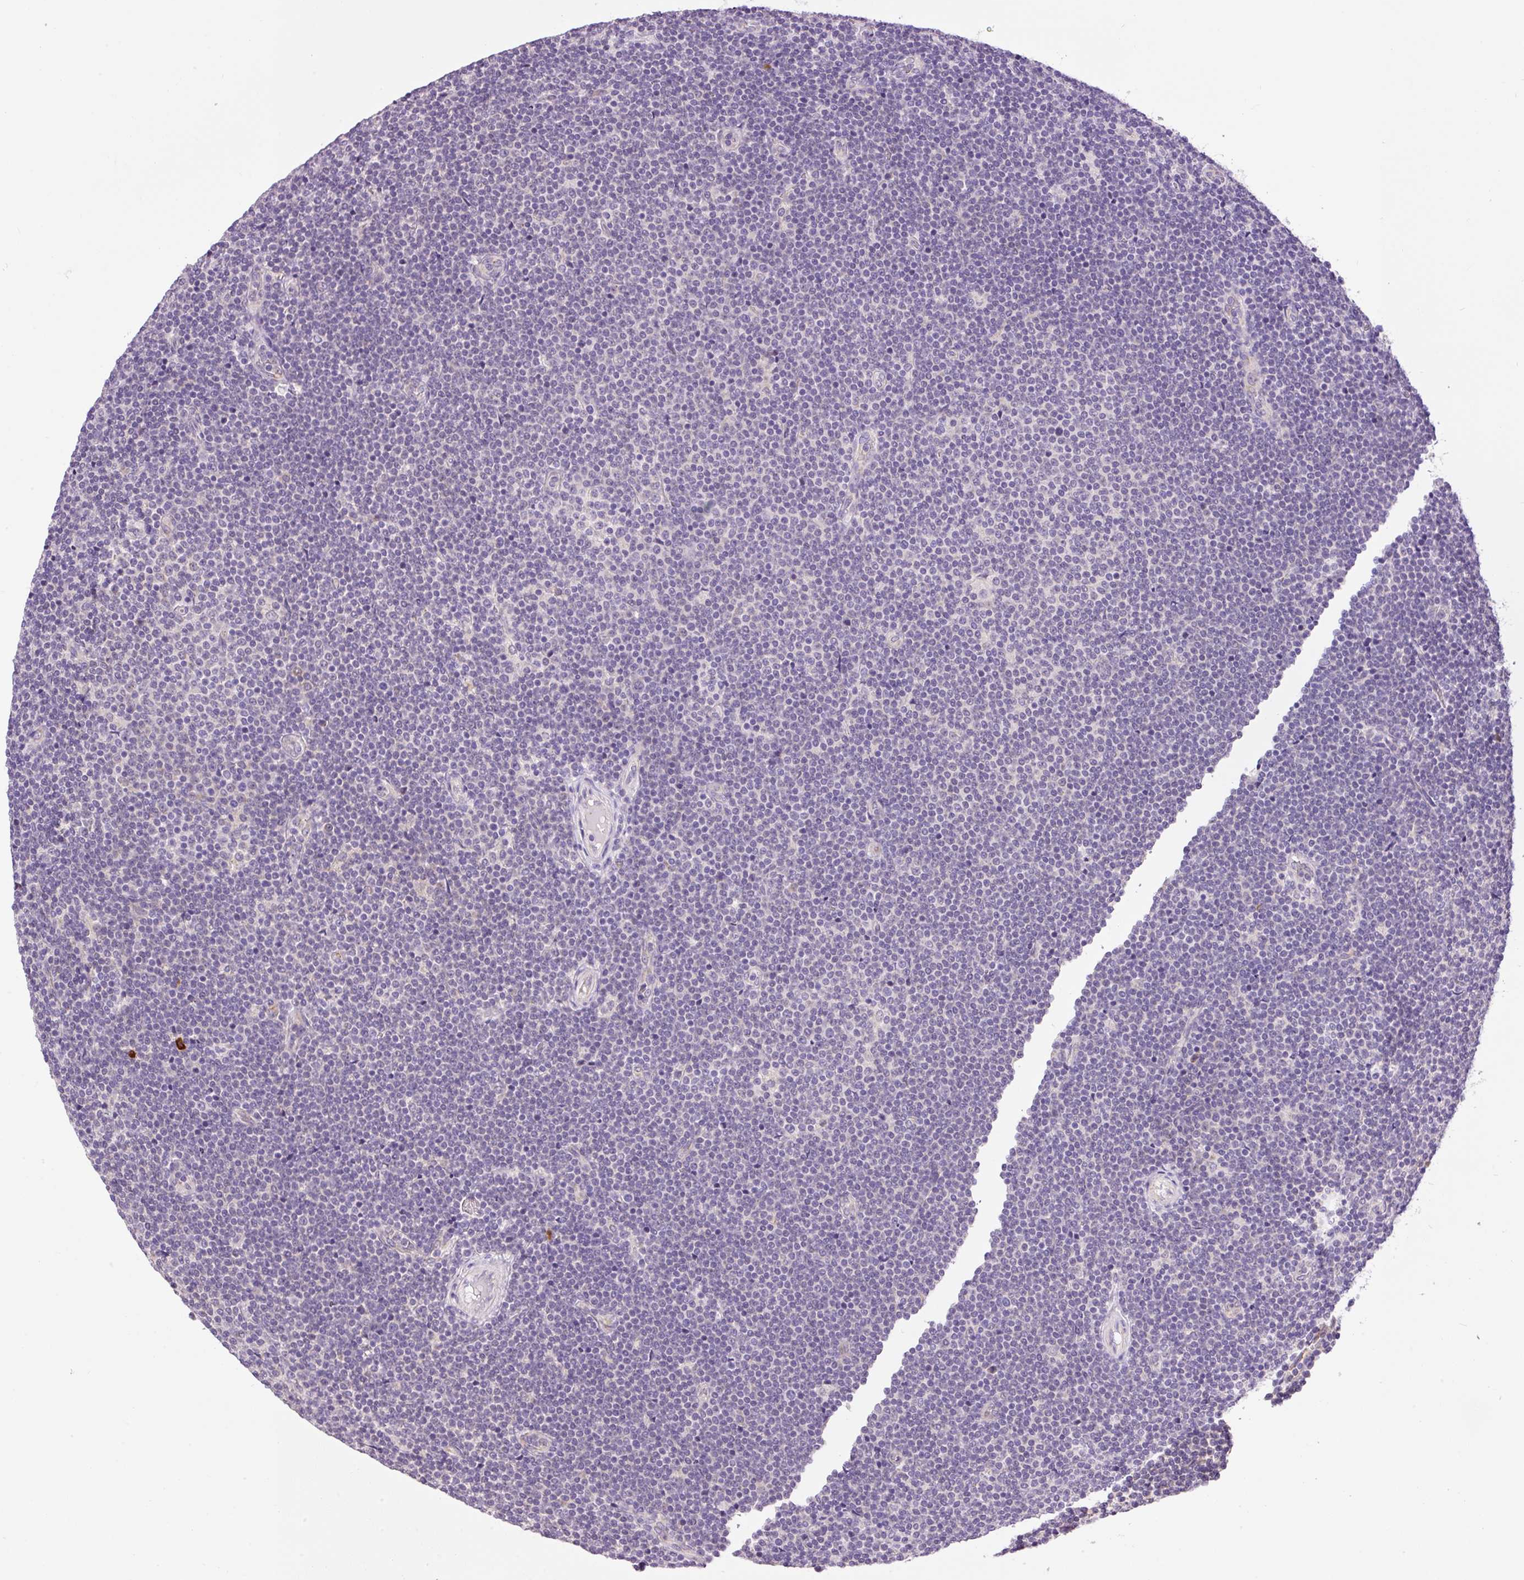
{"staining": {"intensity": "negative", "quantity": "none", "location": "none"}, "tissue": "lymphoma", "cell_type": "Tumor cells", "image_type": "cancer", "snomed": [{"axis": "morphology", "description": "Malignant lymphoma, non-Hodgkin's type, Low grade"}, {"axis": "topography", "description": "Lymph node"}], "caption": "IHC histopathology image of neoplastic tissue: lymphoma stained with DAB (3,3'-diaminobenzidine) demonstrates no significant protein expression in tumor cells.", "gene": "PNPLA5", "patient": {"sex": "male", "age": 48}}